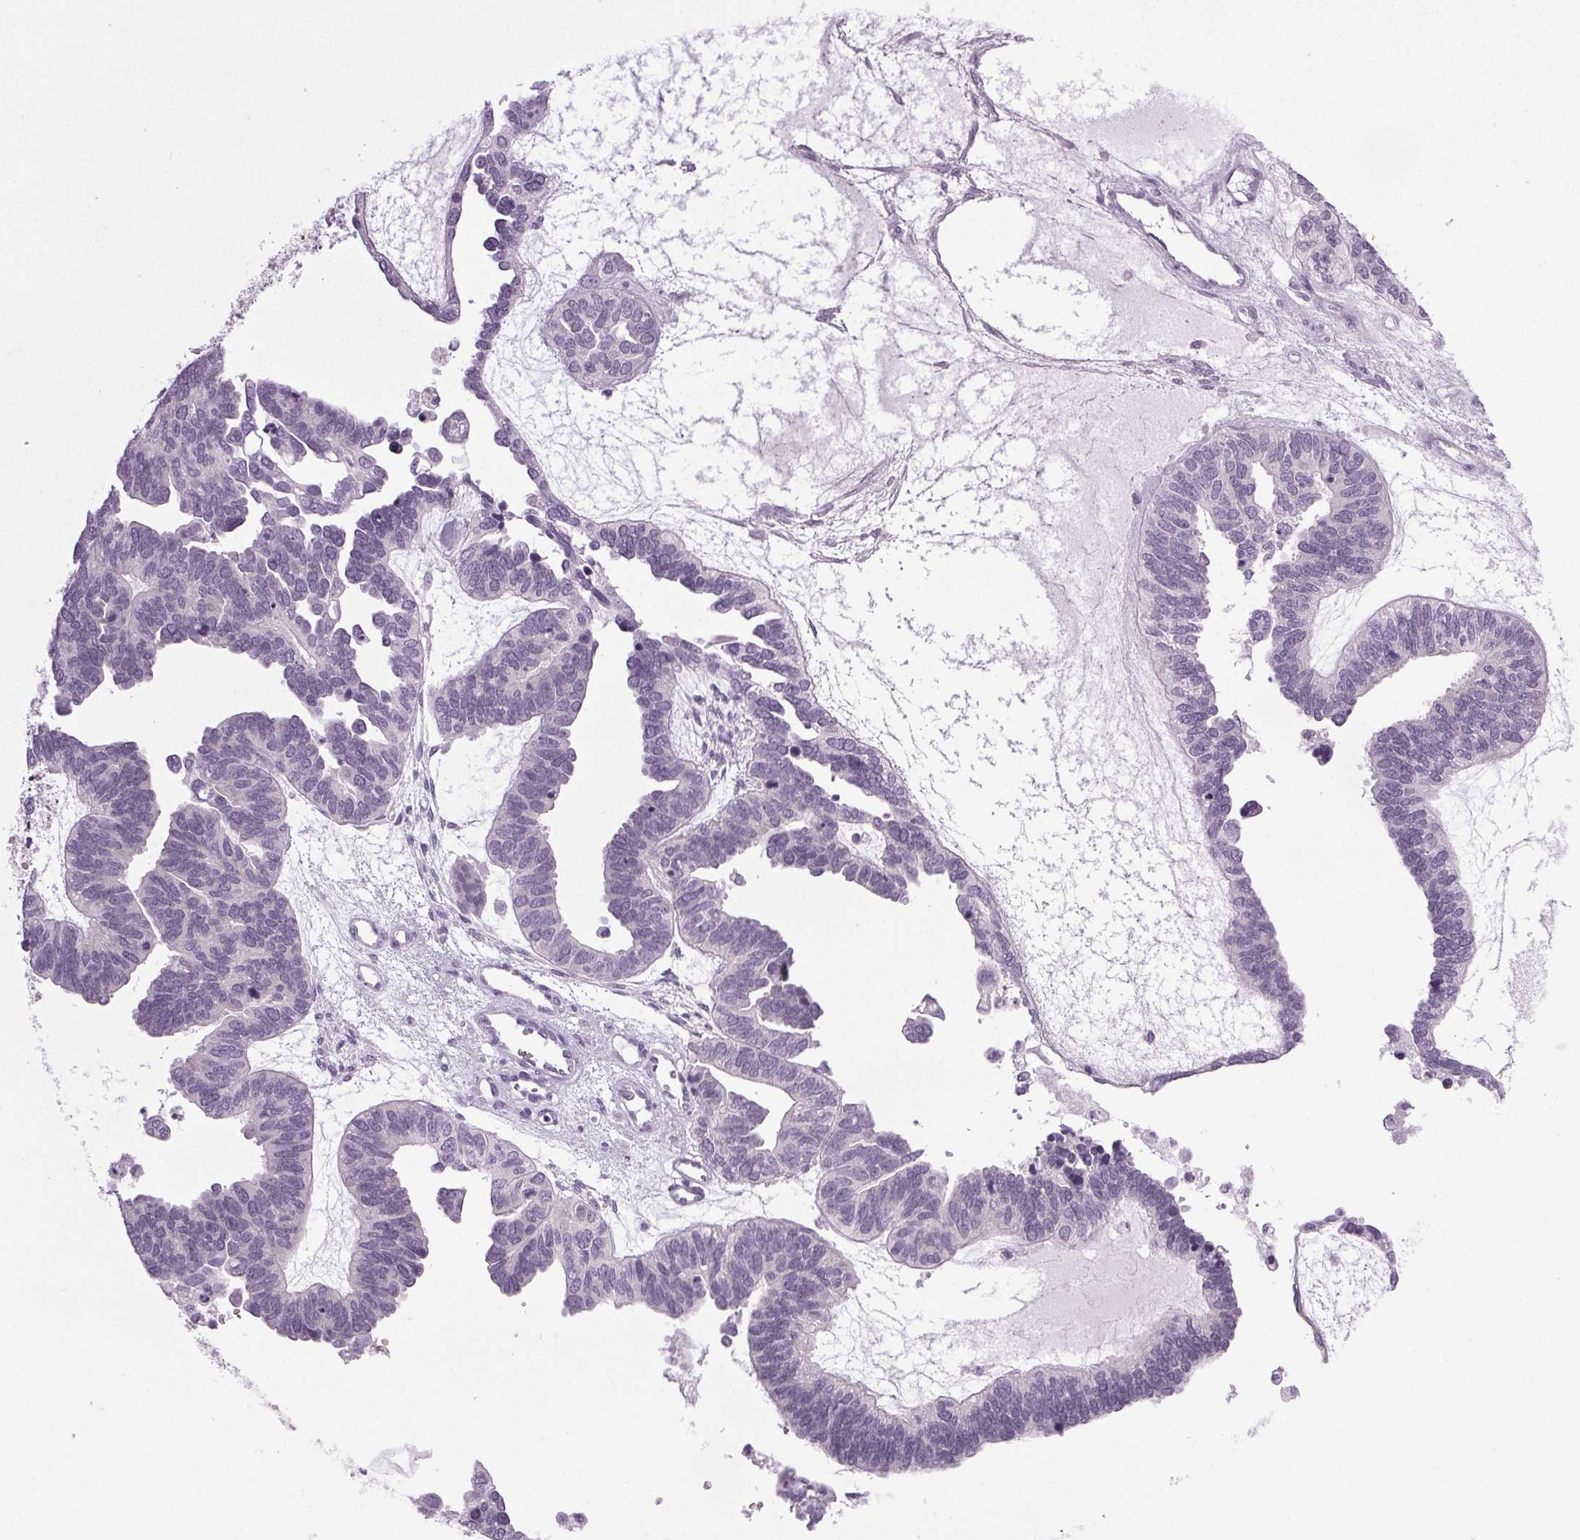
{"staining": {"intensity": "negative", "quantity": "none", "location": "none"}, "tissue": "ovarian cancer", "cell_type": "Tumor cells", "image_type": "cancer", "snomed": [{"axis": "morphology", "description": "Cystadenocarcinoma, serous, NOS"}, {"axis": "topography", "description": "Ovary"}], "caption": "Immunohistochemical staining of human ovarian serous cystadenocarcinoma exhibits no significant staining in tumor cells.", "gene": "IGF2BP1", "patient": {"sex": "female", "age": 51}}